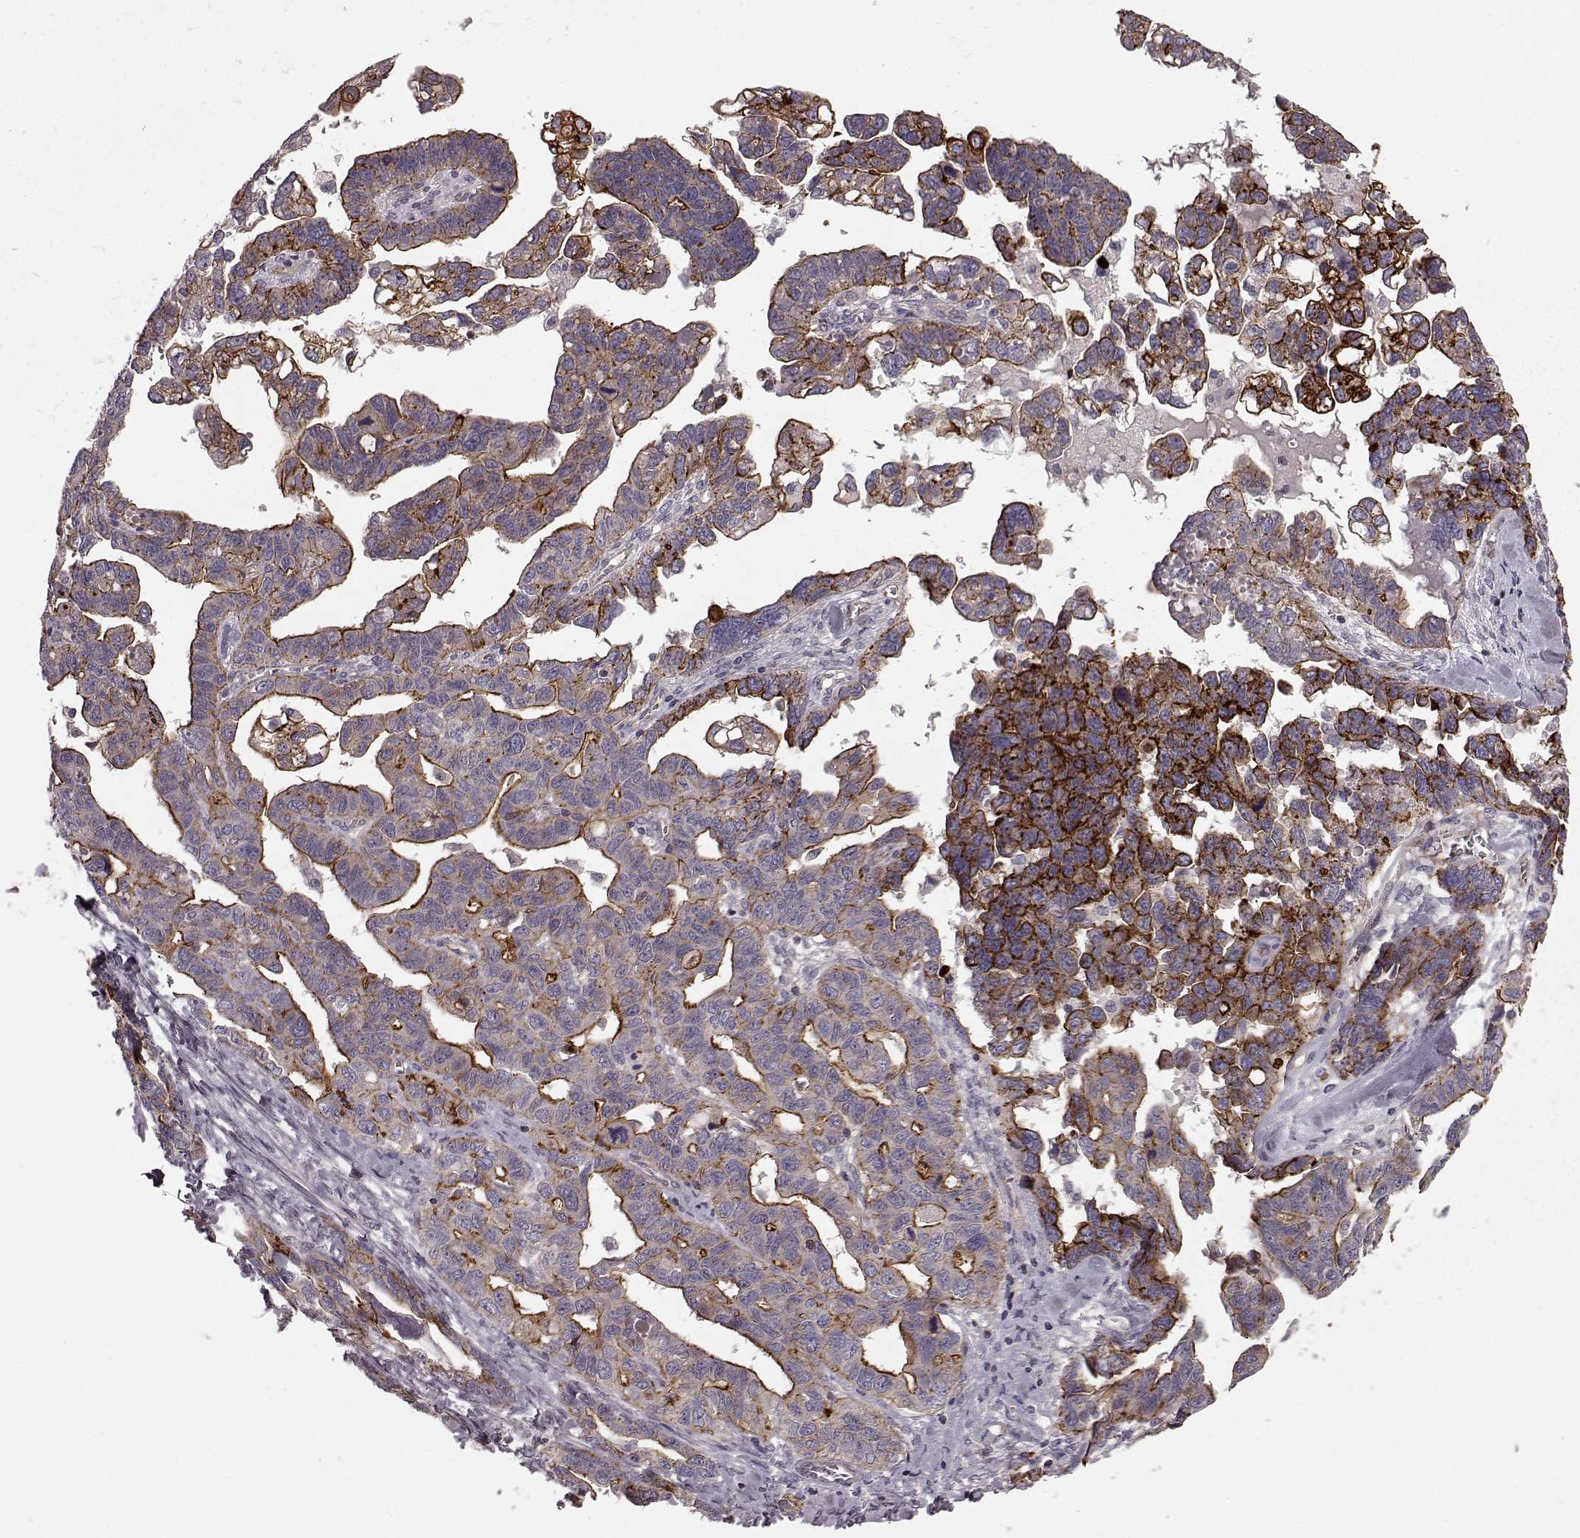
{"staining": {"intensity": "strong", "quantity": "25%-75%", "location": "cytoplasmic/membranous"}, "tissue": "ovarian cancer", "cell_type": "Tumor cells", "image_type": "cancer", "snomed": [{"axis": "morphology", "description": "Cystadenocarcinoma, serous, NOS"}, {"axis": "topography", "description": "Ovary"}], "caption": "Brown immunohistochemical staining in human ovarian cancer shows strong cytoplasmic/membranous positivity in about 25%-75% of tumor cells.", "gene": "SLC22A18", "patient": {"sex": "female", "age": 69}}